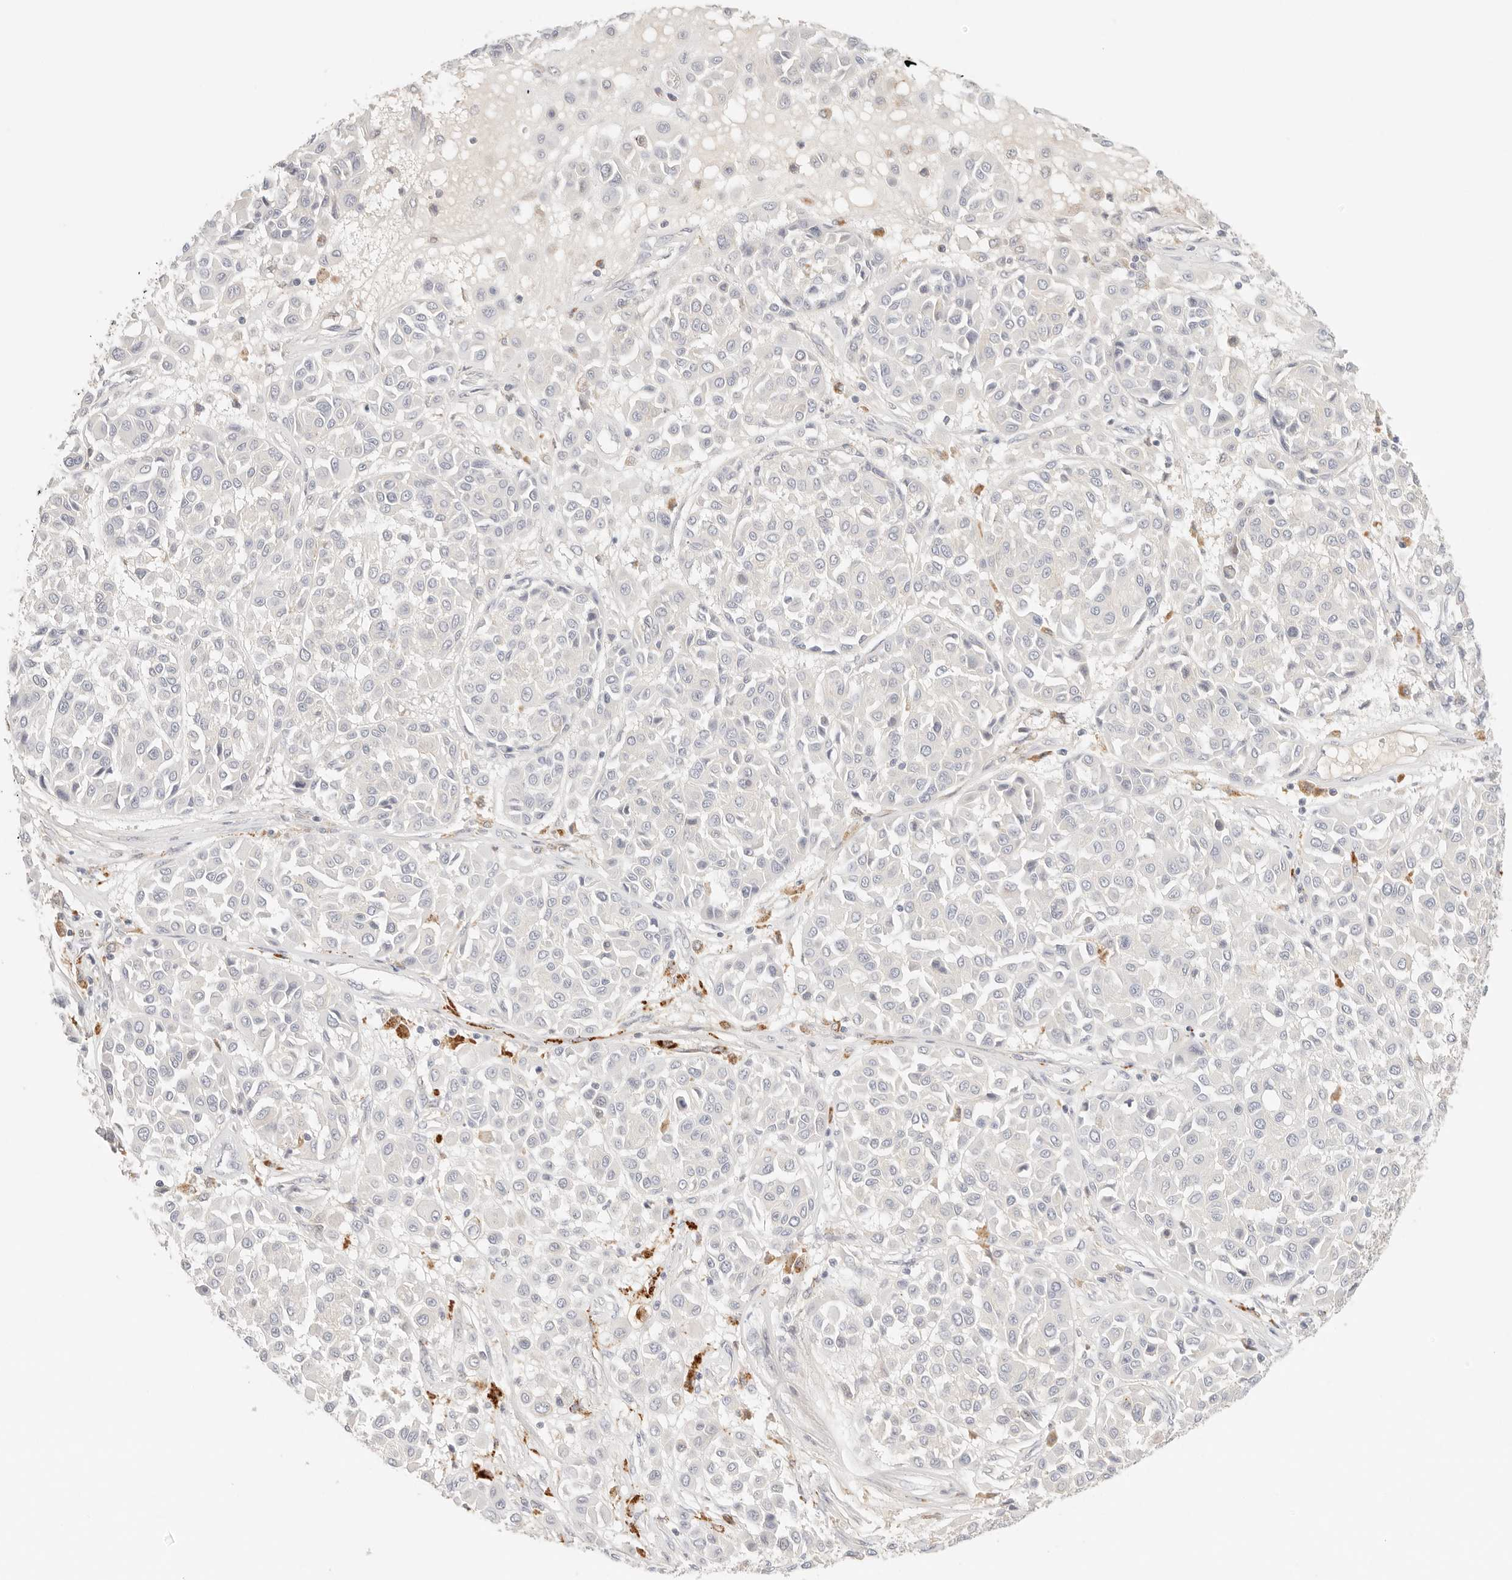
{"staining": {"intensity": "negative", "quantity": "none", "location": "none"}, "tissue": "melanoma", "cell_type": "Tumor cells", "image_type": "cancer", "snomed": [{"axis": "morphology", "description": "Malignant melanoma, Metastatic site"}, {"axis": "topography", "description": "Soft tissue"}], "caption": "Immunohistochemistry image of neoplastic tissue: melanoma stained with DAB exhibits no significant protein positivity in tumor cells. (Brightfield microscopy of DAB (3,3'-diaminobenzidine) immunohistochemistry (IHC) at high magnification).", "gene": "CEP120", "patient": {"sex": "male", "age": 41}}